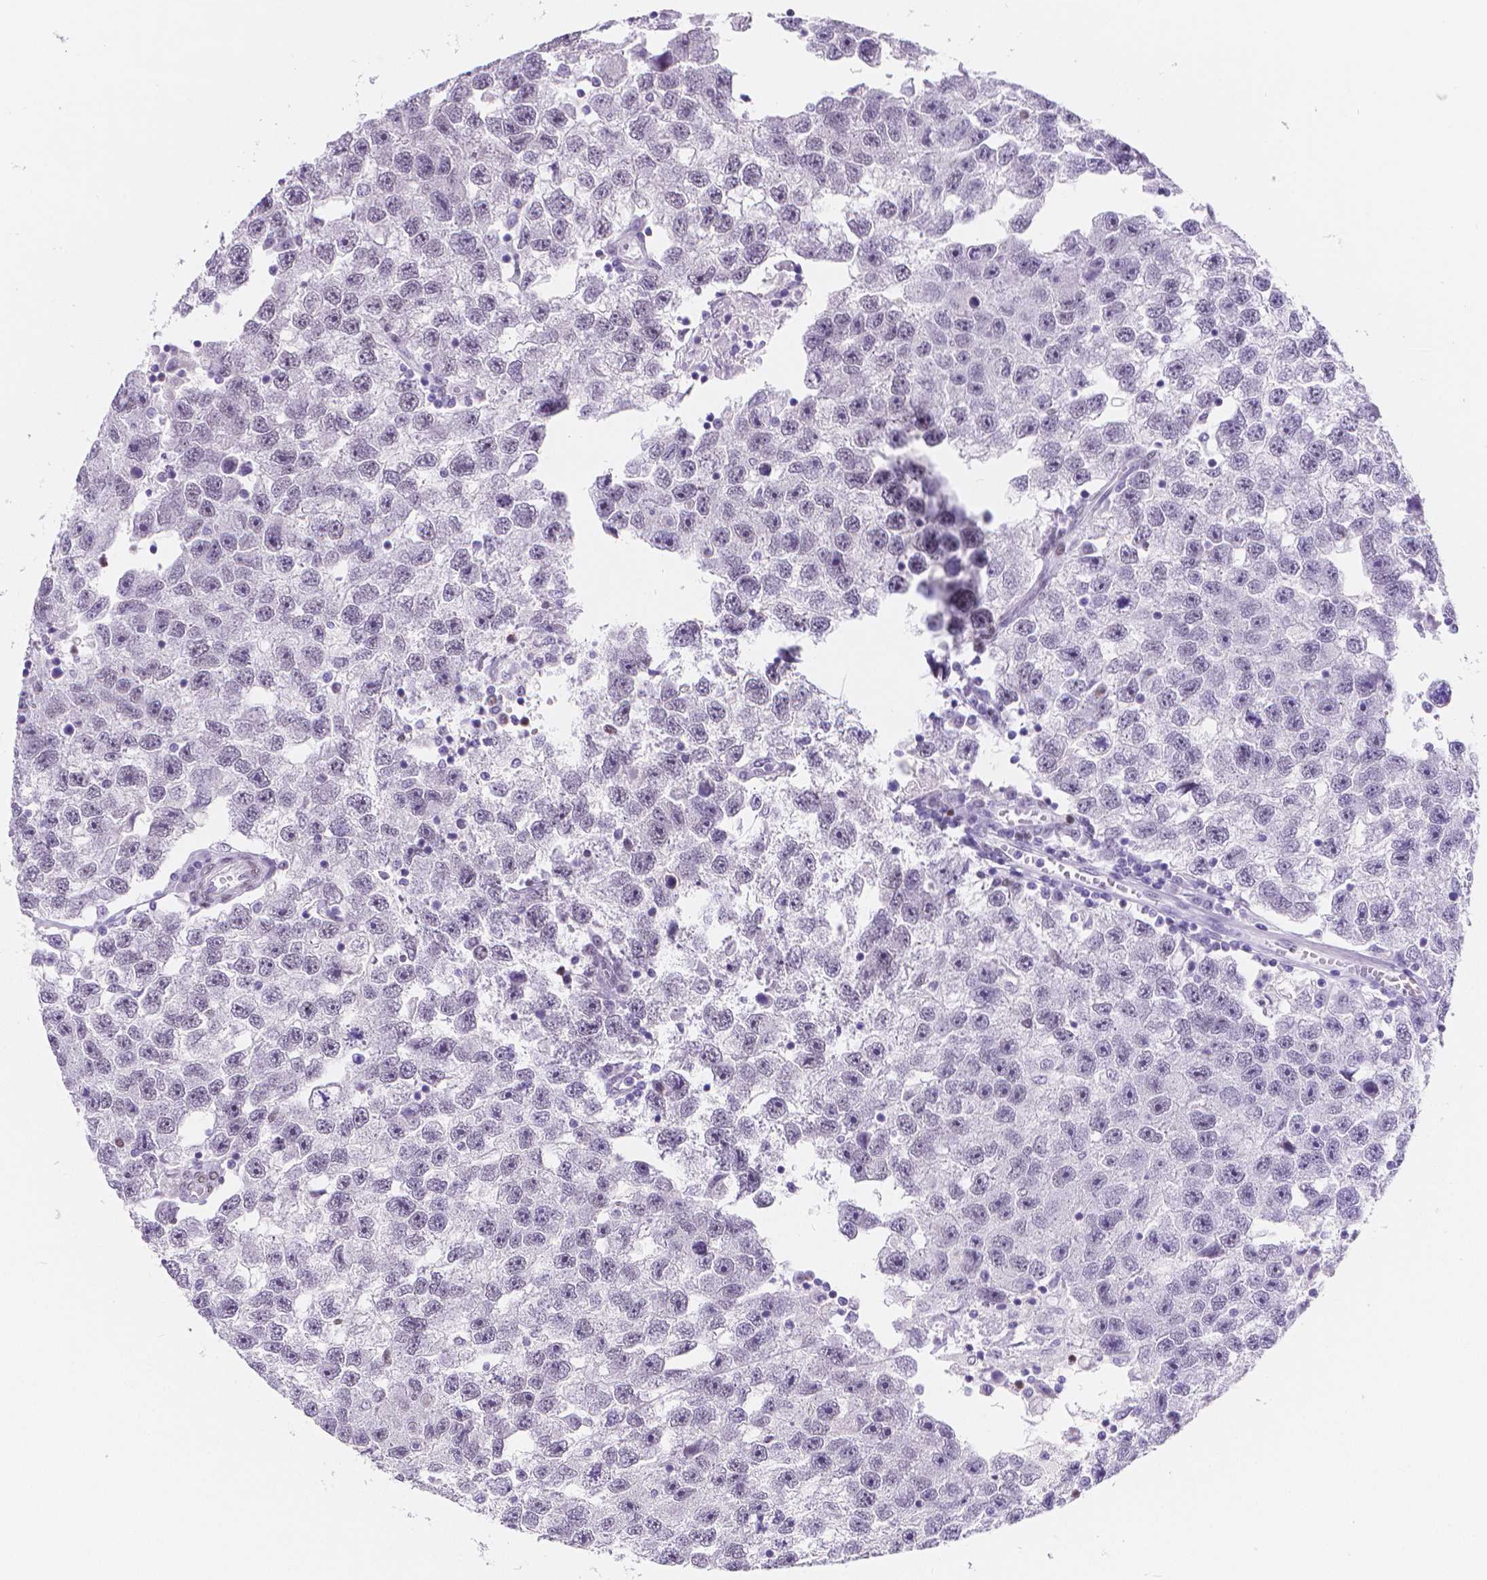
{"staining": {"intensity": "weak", "quantity": "<25%", "location": "nuclear"}, "tissue": "testis cancer", "cell_type": "Tumor cells", "image_type": "cancer", "snomed": [{"axis": "morphology", "description": "Seminoma, NOS"}, {"axis": "topography", "description": "Testis"}], "caption": "Immunohistochemistry (IHC) of testis seminoma shows no positivity in tumor cells.", "gene": "MEF2C", "patient": {"sex": "male", "age": 26}}